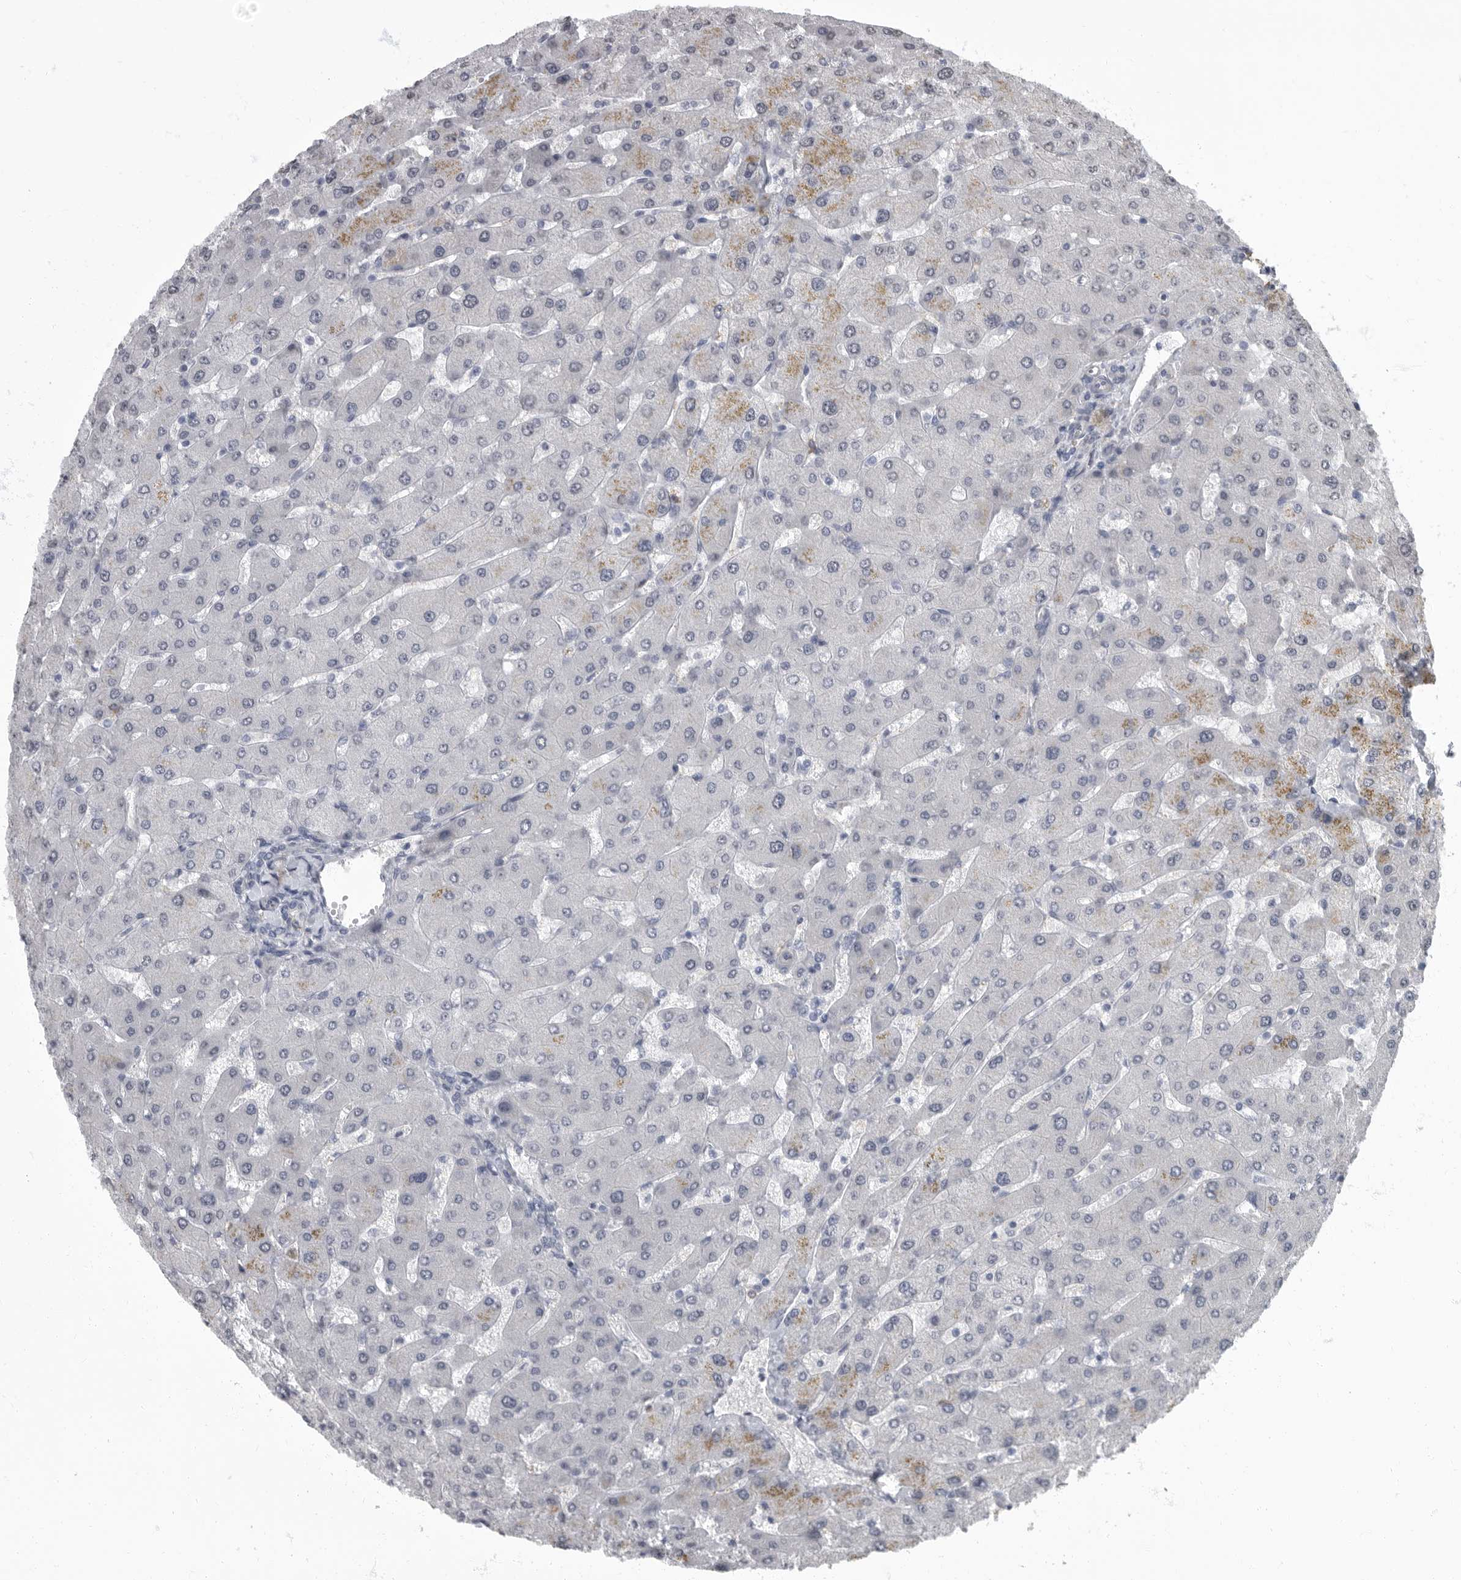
{"staining": {"intensity": "negative", "quantity": "none", "location": "none"}, "tissue": "liver", "cell_type": "Cholangiocytes", "image_type": "normal", "snomed": [{"axis": "morphology", "description": "Normal tissue, NOS"}, {"axis": "topography", "description": "Liver"}], "caption": "Cholangiocytes are negative for brown protein staining in benign liver.", "gene": "ARHGEF10", "patient": {"sex": "male", "age": 55}}